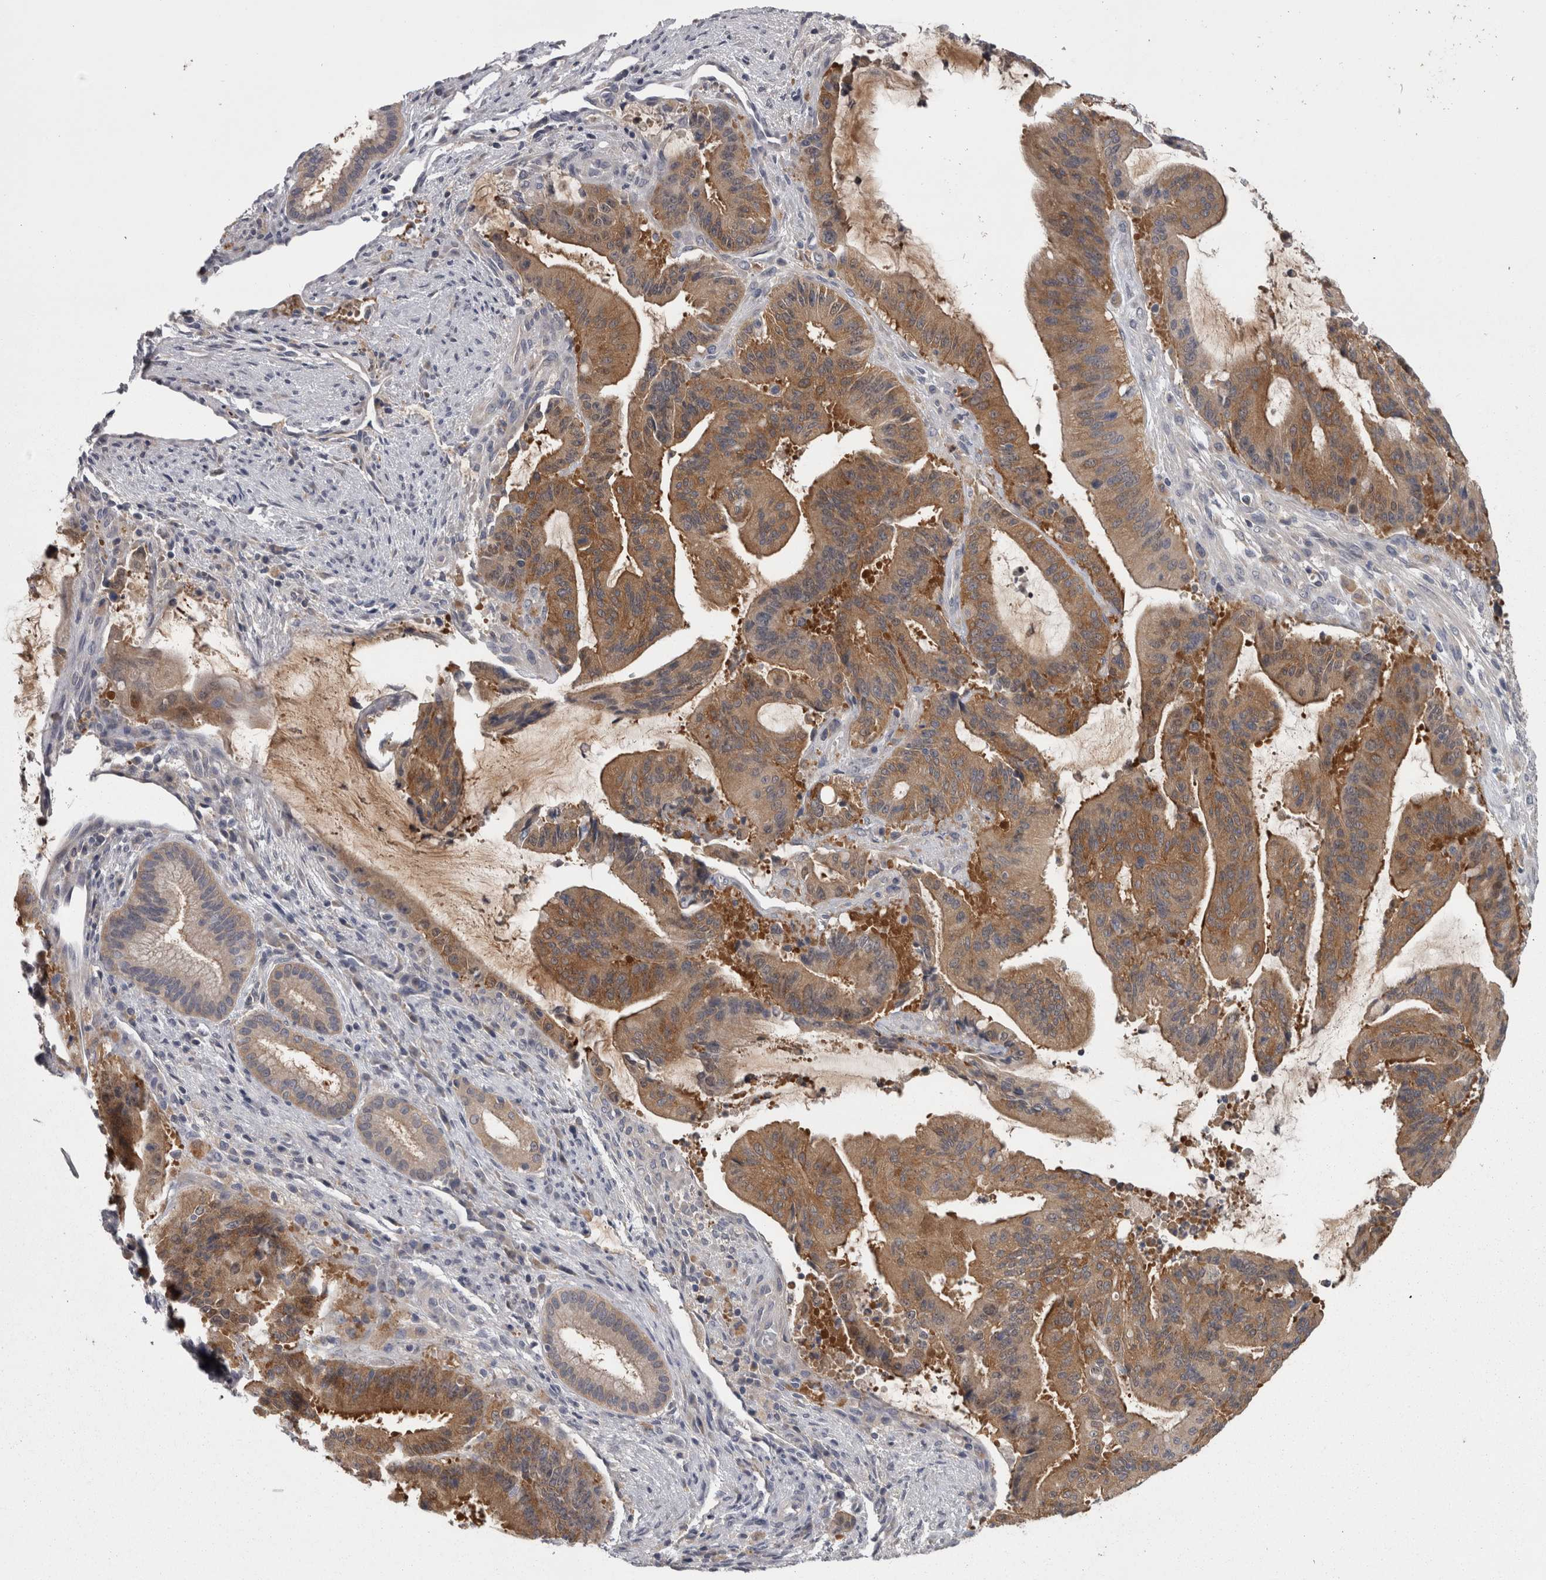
{"staining": {"intensity": "strong", "quantity": ">75%", "location": "cytoplasmic/membranous"}, "tissue": "liver cancer", "cell_type": "Tumor cells", "image_type": "cancer", "snomed": [{"axis": "morphology", "description": "Normal tissue, NOS"}, {"axis": "morphology", "description": "Cholangiocarcinoma"}, {"axis": "topography", "description": "Liver"}, {"axis": "topography", "description": "Peripheral nerve tissue"}], "caption": "This image shows immunohistochemistry staining of liver cancer (cholangiocarcinoma), with high strong cytoplasmic/membranous expression in approximately >75% of tumor cells.", "gene": "PRKCI", "patient": {"sex": "female", "age": 73}}